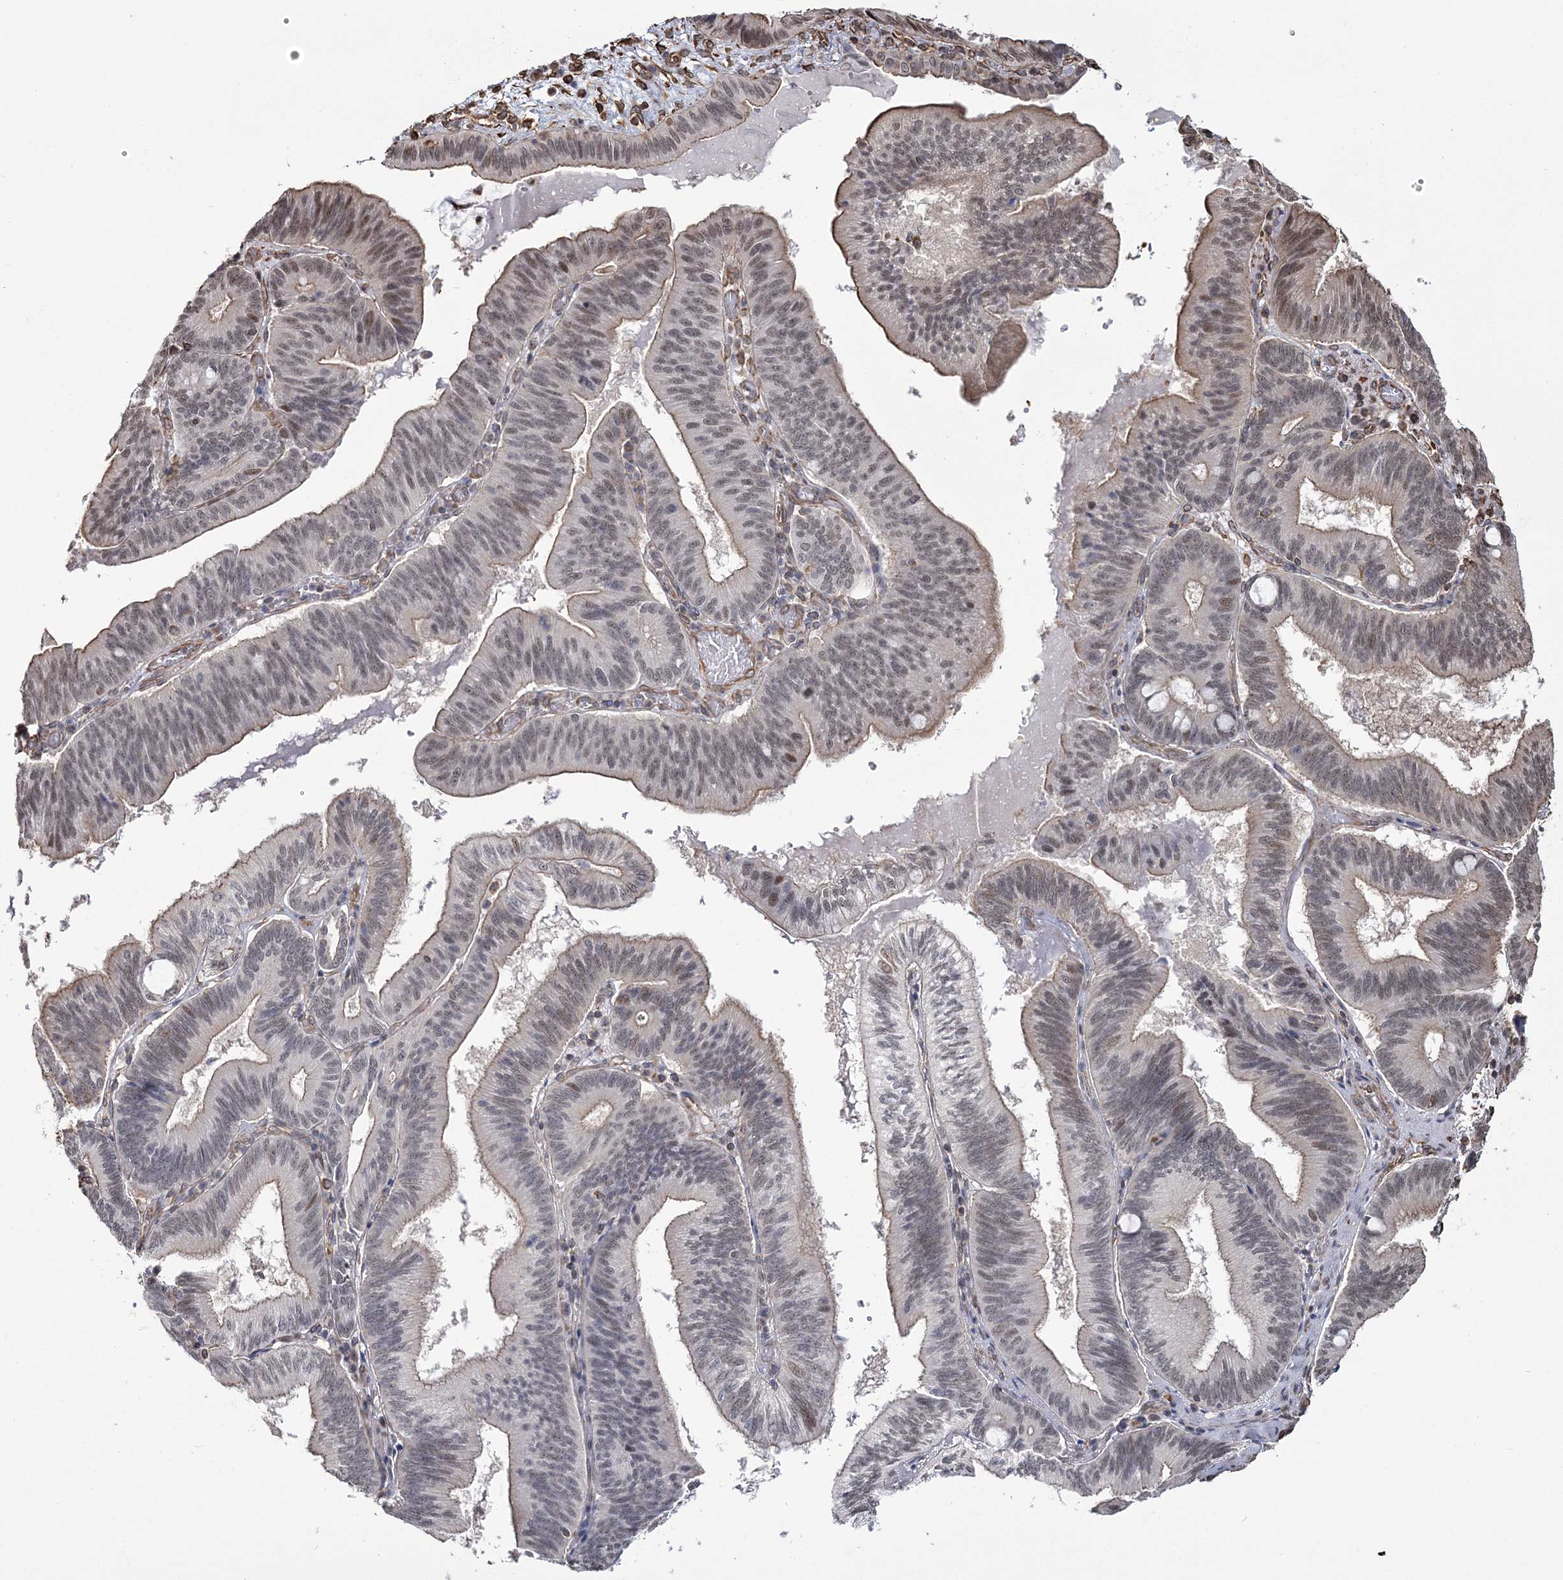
{"staining": {"intensity": "moderate", "quantity": "<25%", "location": "cytoplasmic/membranous,nuclear"}, "tissue": "pancreatic cancer", "cell_type": "Tumor cells", "image_type": "cancer", "snomed": [{"axis": "morphology", "description": "Adenocarcinoma, NOS"}, {"axis": "topography", "description": "Pancreas"}], "caption": "DAB (3,3'-diaminobenzidine) immunohistochemical staining of adenocarcinoma (pancreatic) demonstrates moderate cytoplasmic/membranous and nuclear protein staining in approximately <25% of tumor cells.", "gene": "ATP11B", "patient": {"sex": "male", "age": 82}}